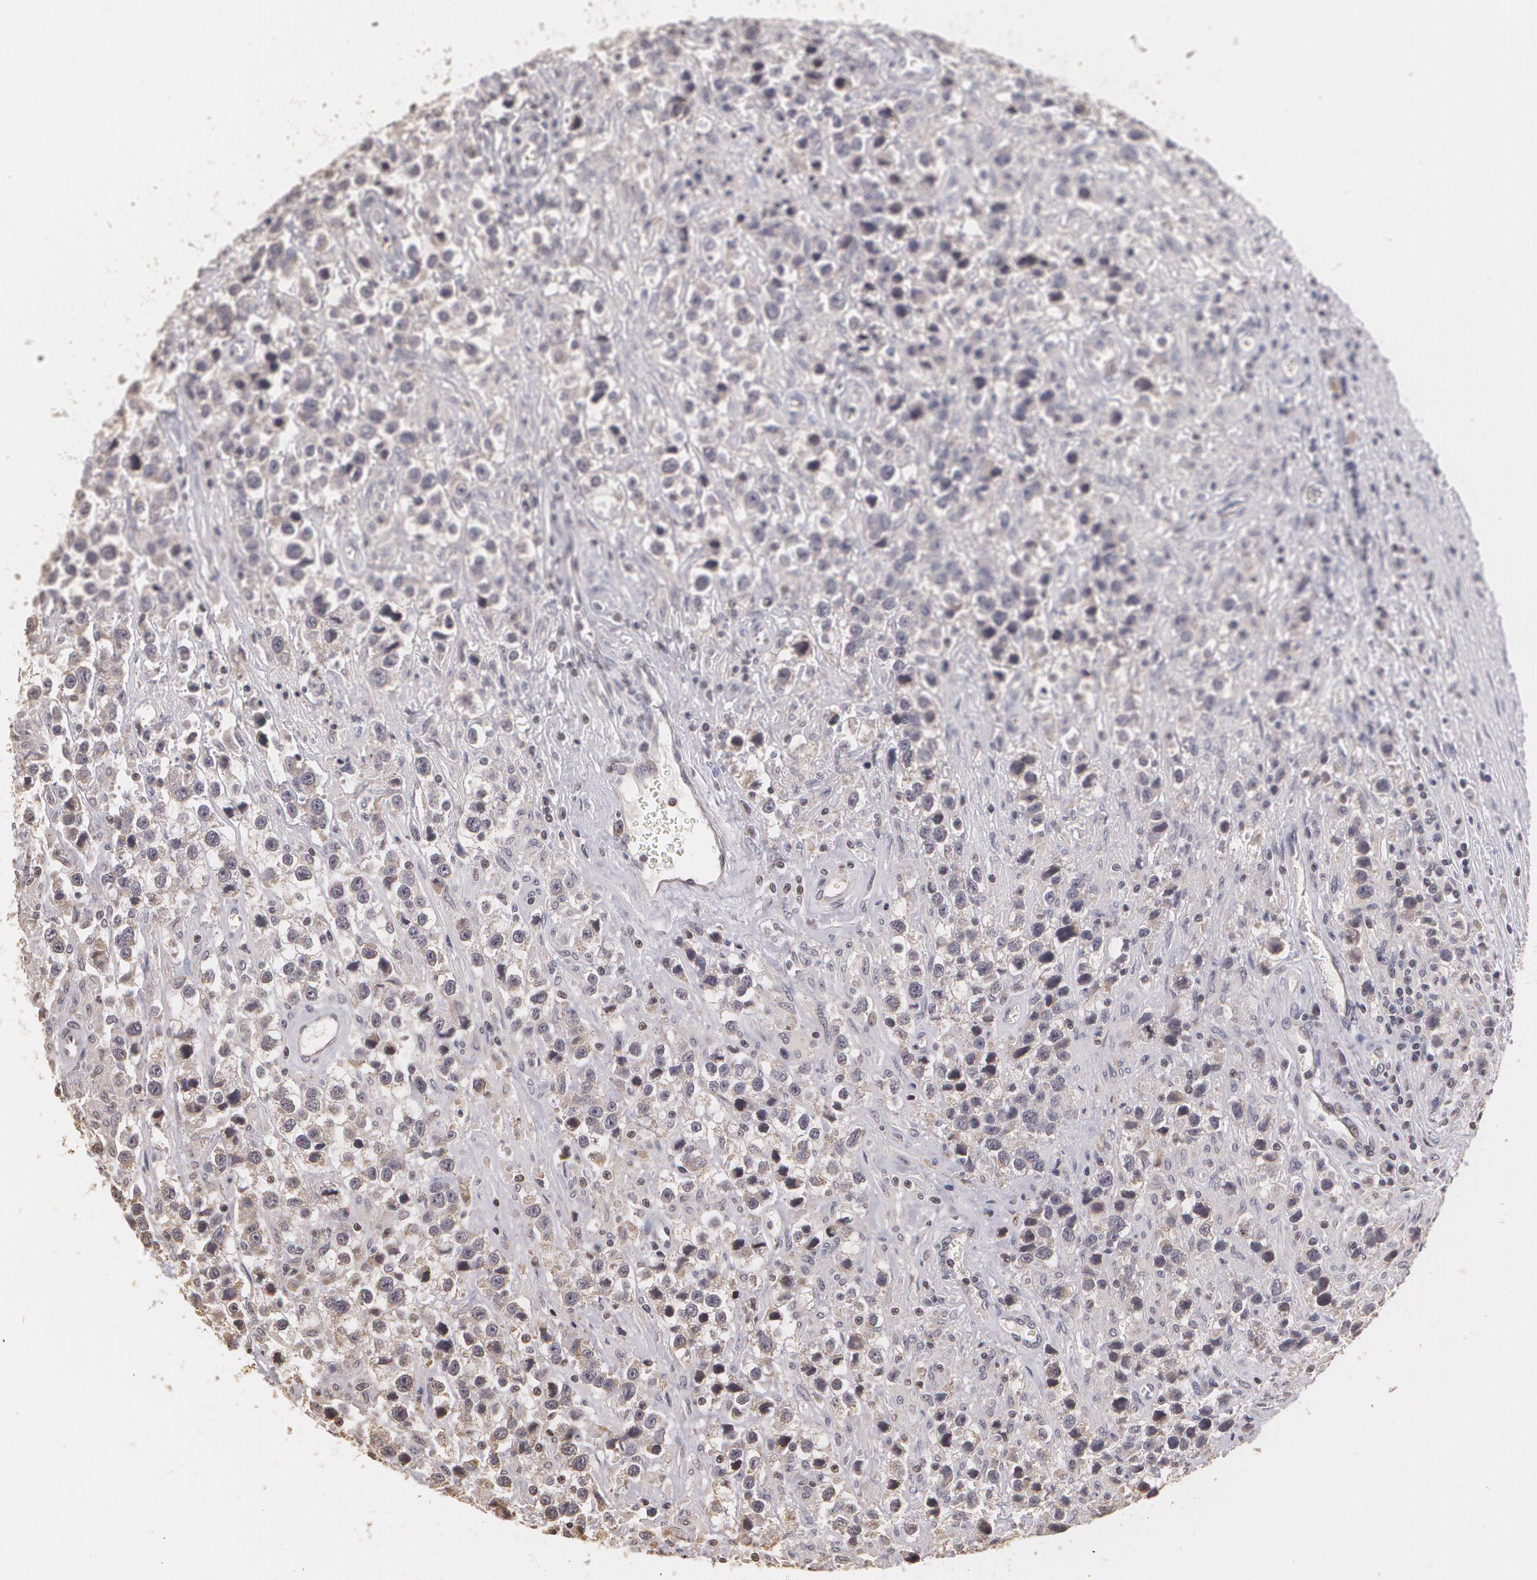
{"staining": {"intensity": "negative", "quantity": "none", "location": "none"}, "tissue": "testis cancer", "cell_type": "Tumor cells", "image_type": "cancer", "snomed": [{"axis": "morphology", "description": "Seminoma, NOS"}, {"axis": "topography", "description": "Testis"}], "caption": "Tumor cells show no significant protein expression in testis cancer (seminoma). (Immunohistochemistry (ihc), brightfield microscopy, high magnification).", "gene": "THRB", "patient": {"sex": "male", "age": 43}}